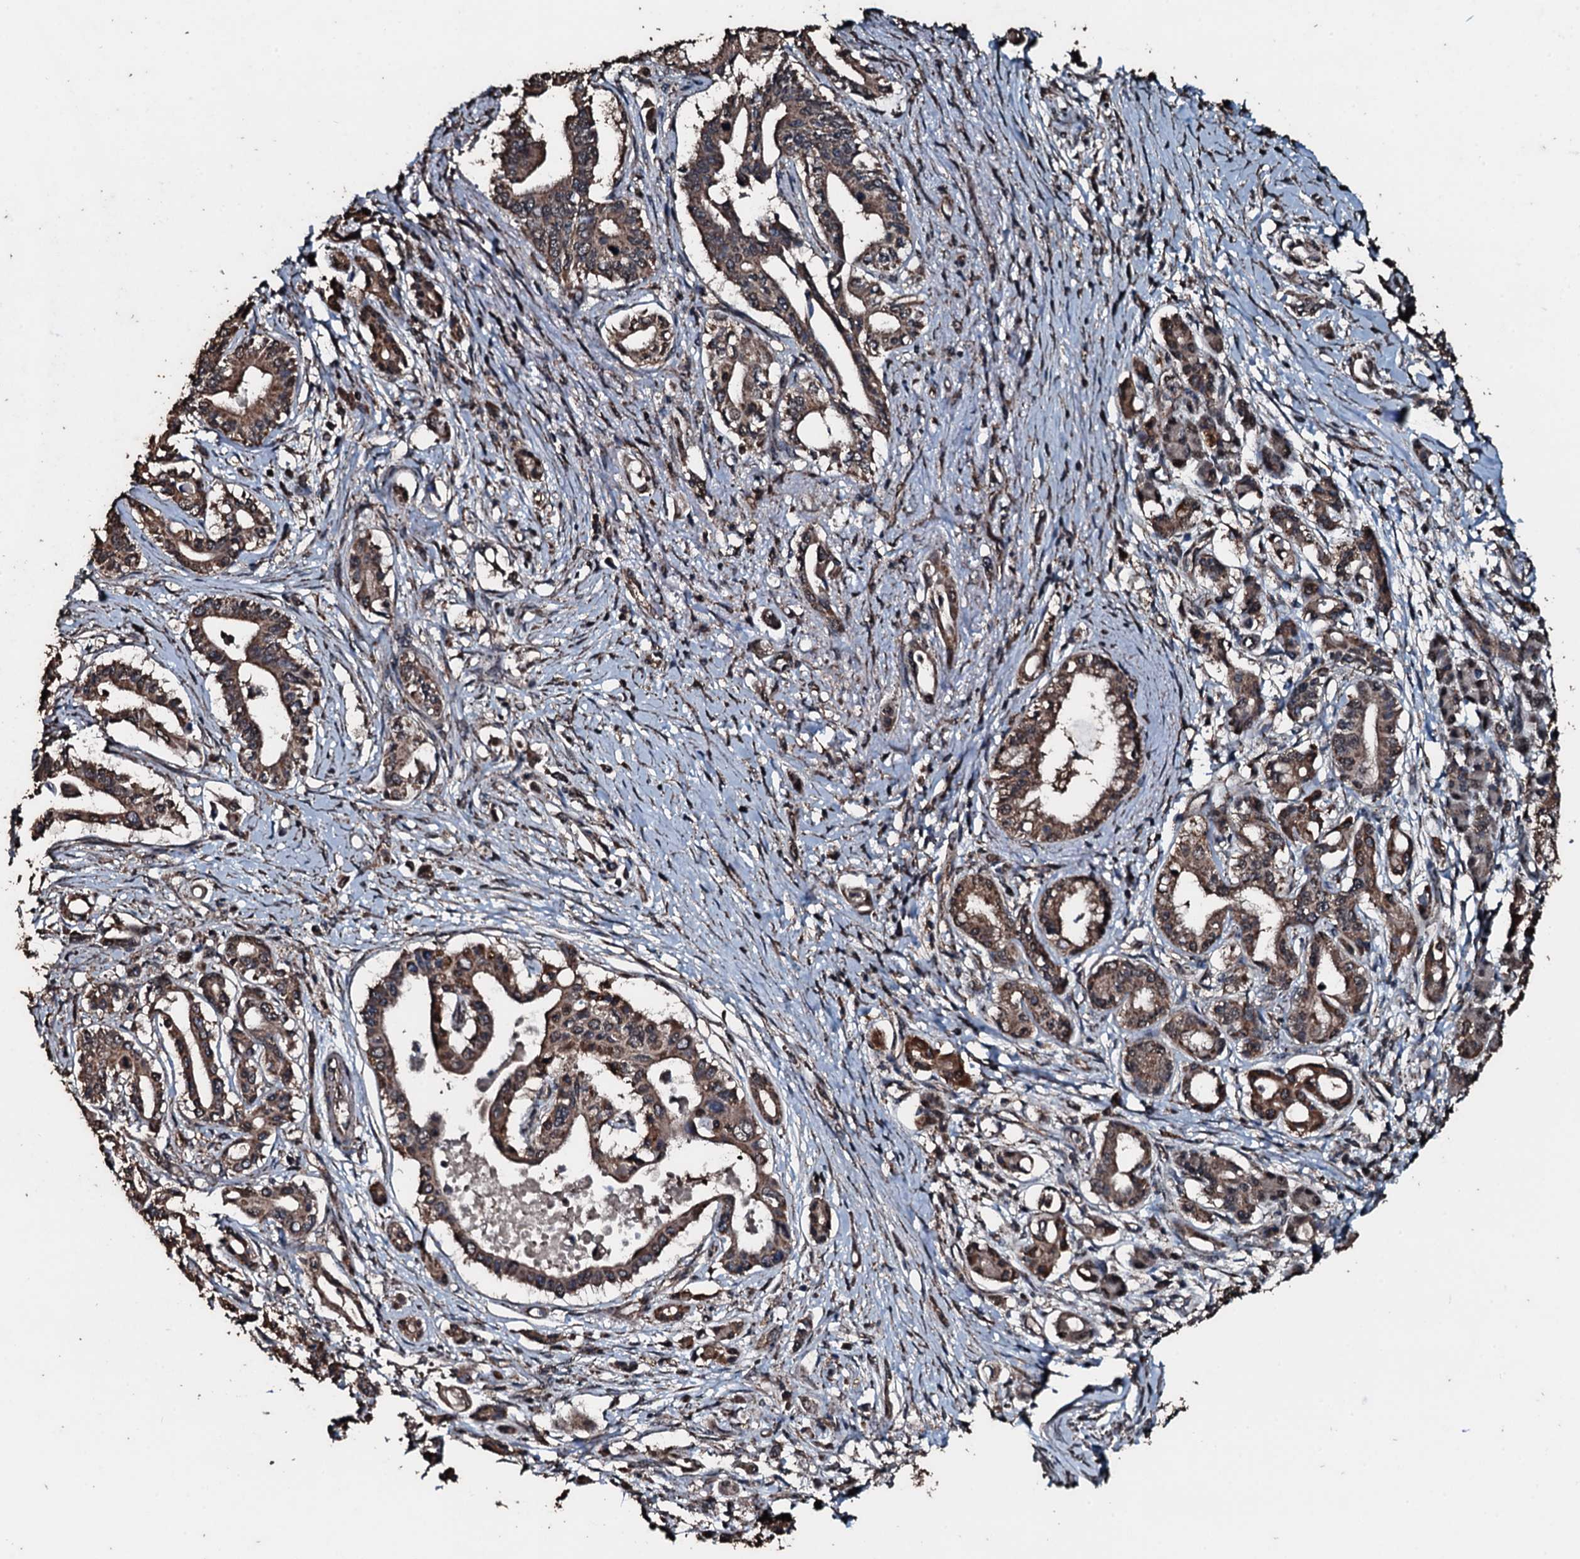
{"staining": {"intensity": "moderate", "quantity": ">75%", "location": "cytoplasmic/membranous"}, "tissue": "pancreatic cancer", "cell_type": "Tumor cells", "image_type": "cancer", "snomed": [{"axis": "morphology", "description": "Adenocarcinoma, NOS"}, {"axis": "topography", "description": "Pancreas"}], "caption": "Adenocarcinoma (pancreatic) tissue reveals moderate cytoplasmic/membranous positivity in about >75% of tumor cells, visualized by immunohistochemistry. The staining is performed using DAB (3,3'-diaminobenzidine) brown chromogen to label protein expression. The nuclei are counter-stained blue using hematoxylin.", "gene": "FAAP24", "patient": {"sex": "female", "age": 77}}